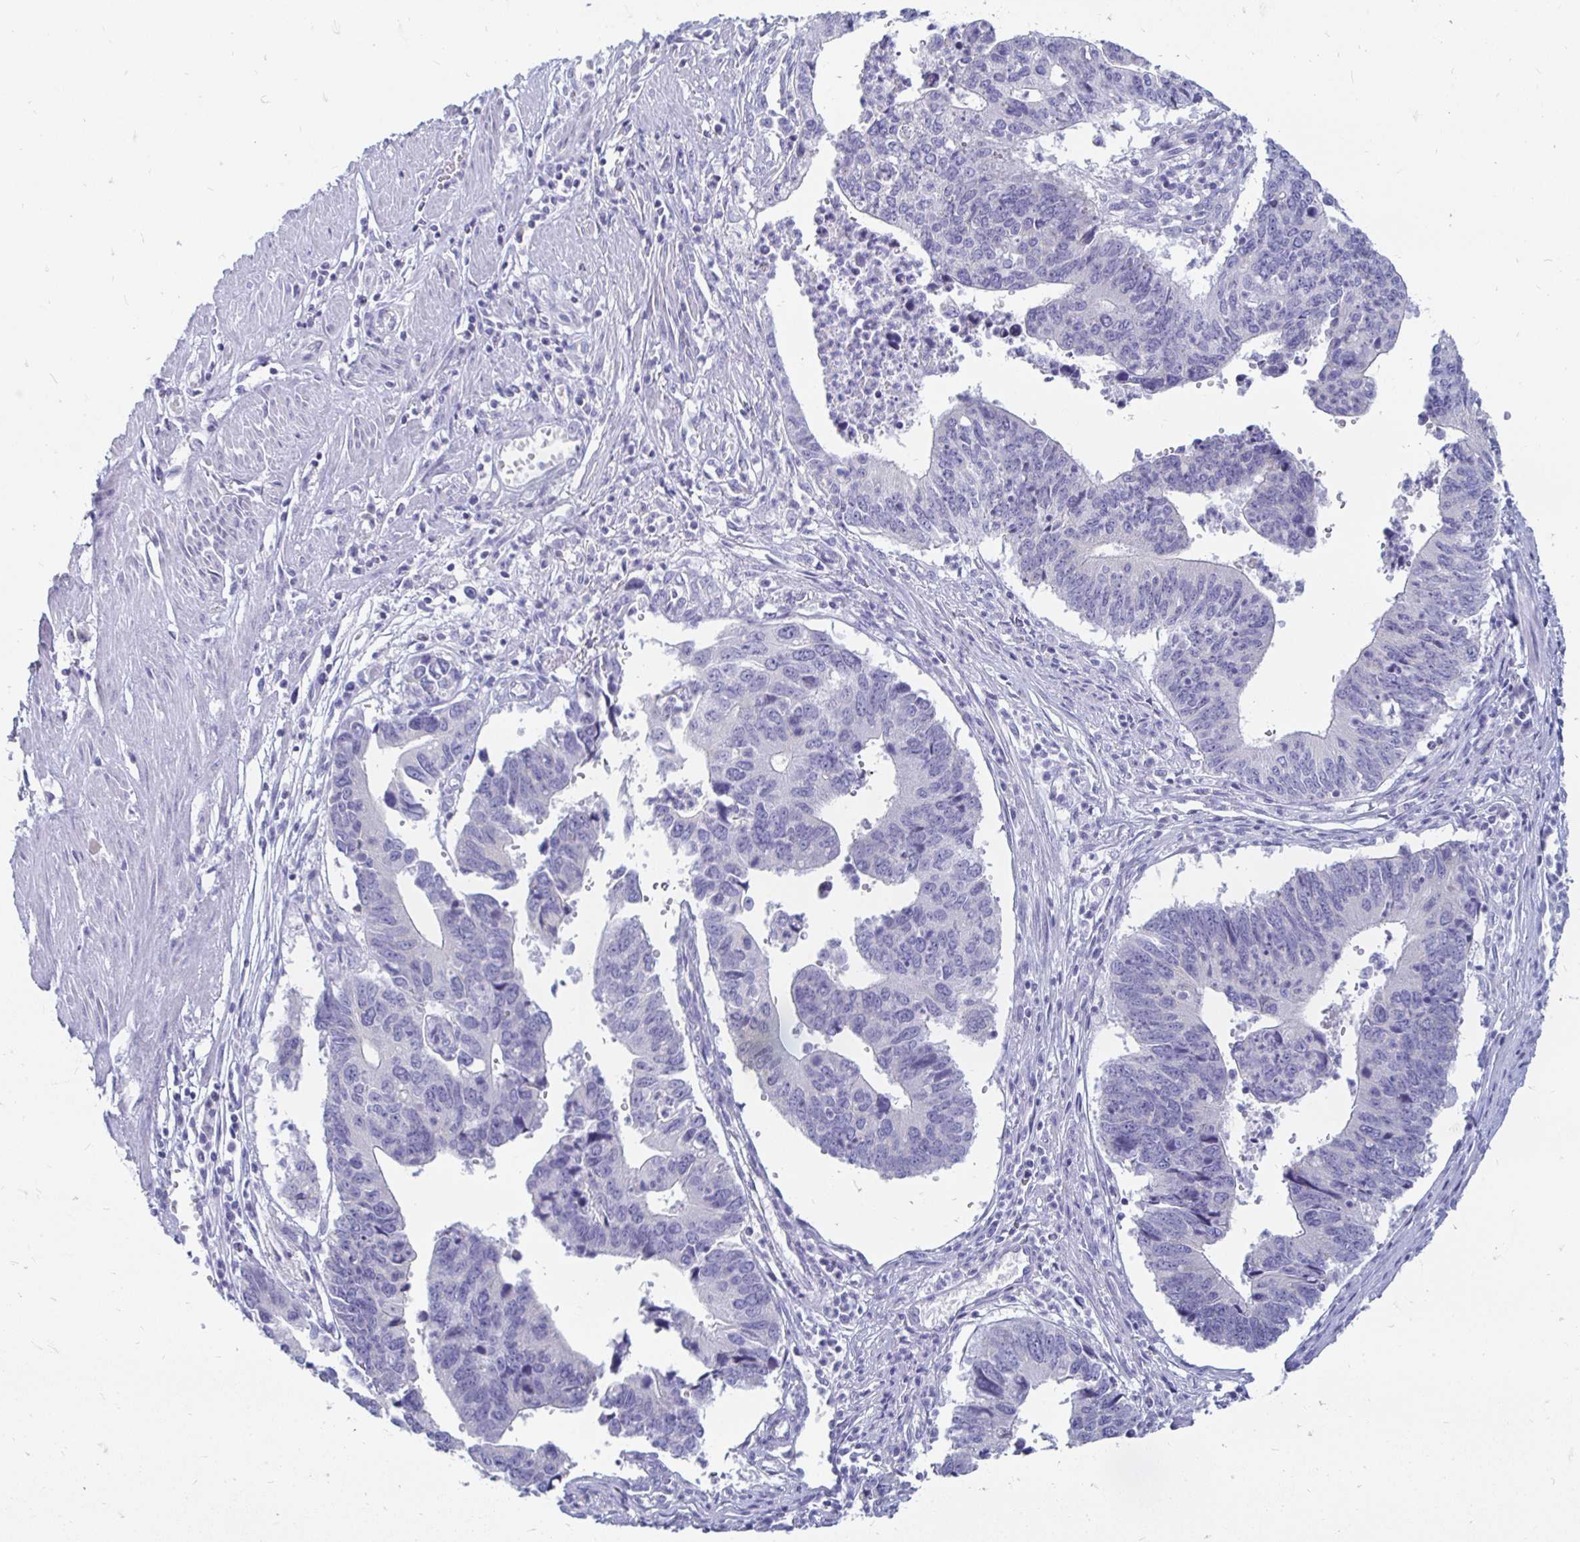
{"staining": {"intensity": "negative", "quantity": "none", "location": "none"}, "tissue": "stomach cancer", "cell_type": "Tumor cells", "image_type": "cancer", "snomed": [{"axis": "morphology", "description": "Adenocarcinoma, NOS"}, {"axis": "topography", "description": "Stomach"}], "caption": "This is a micrograph of IHC staining of stomach adenocarcinoma, which shows no staining in tumor cells.", "gene": "PEG10", "patient": {"sex": "male", "age": 59}}